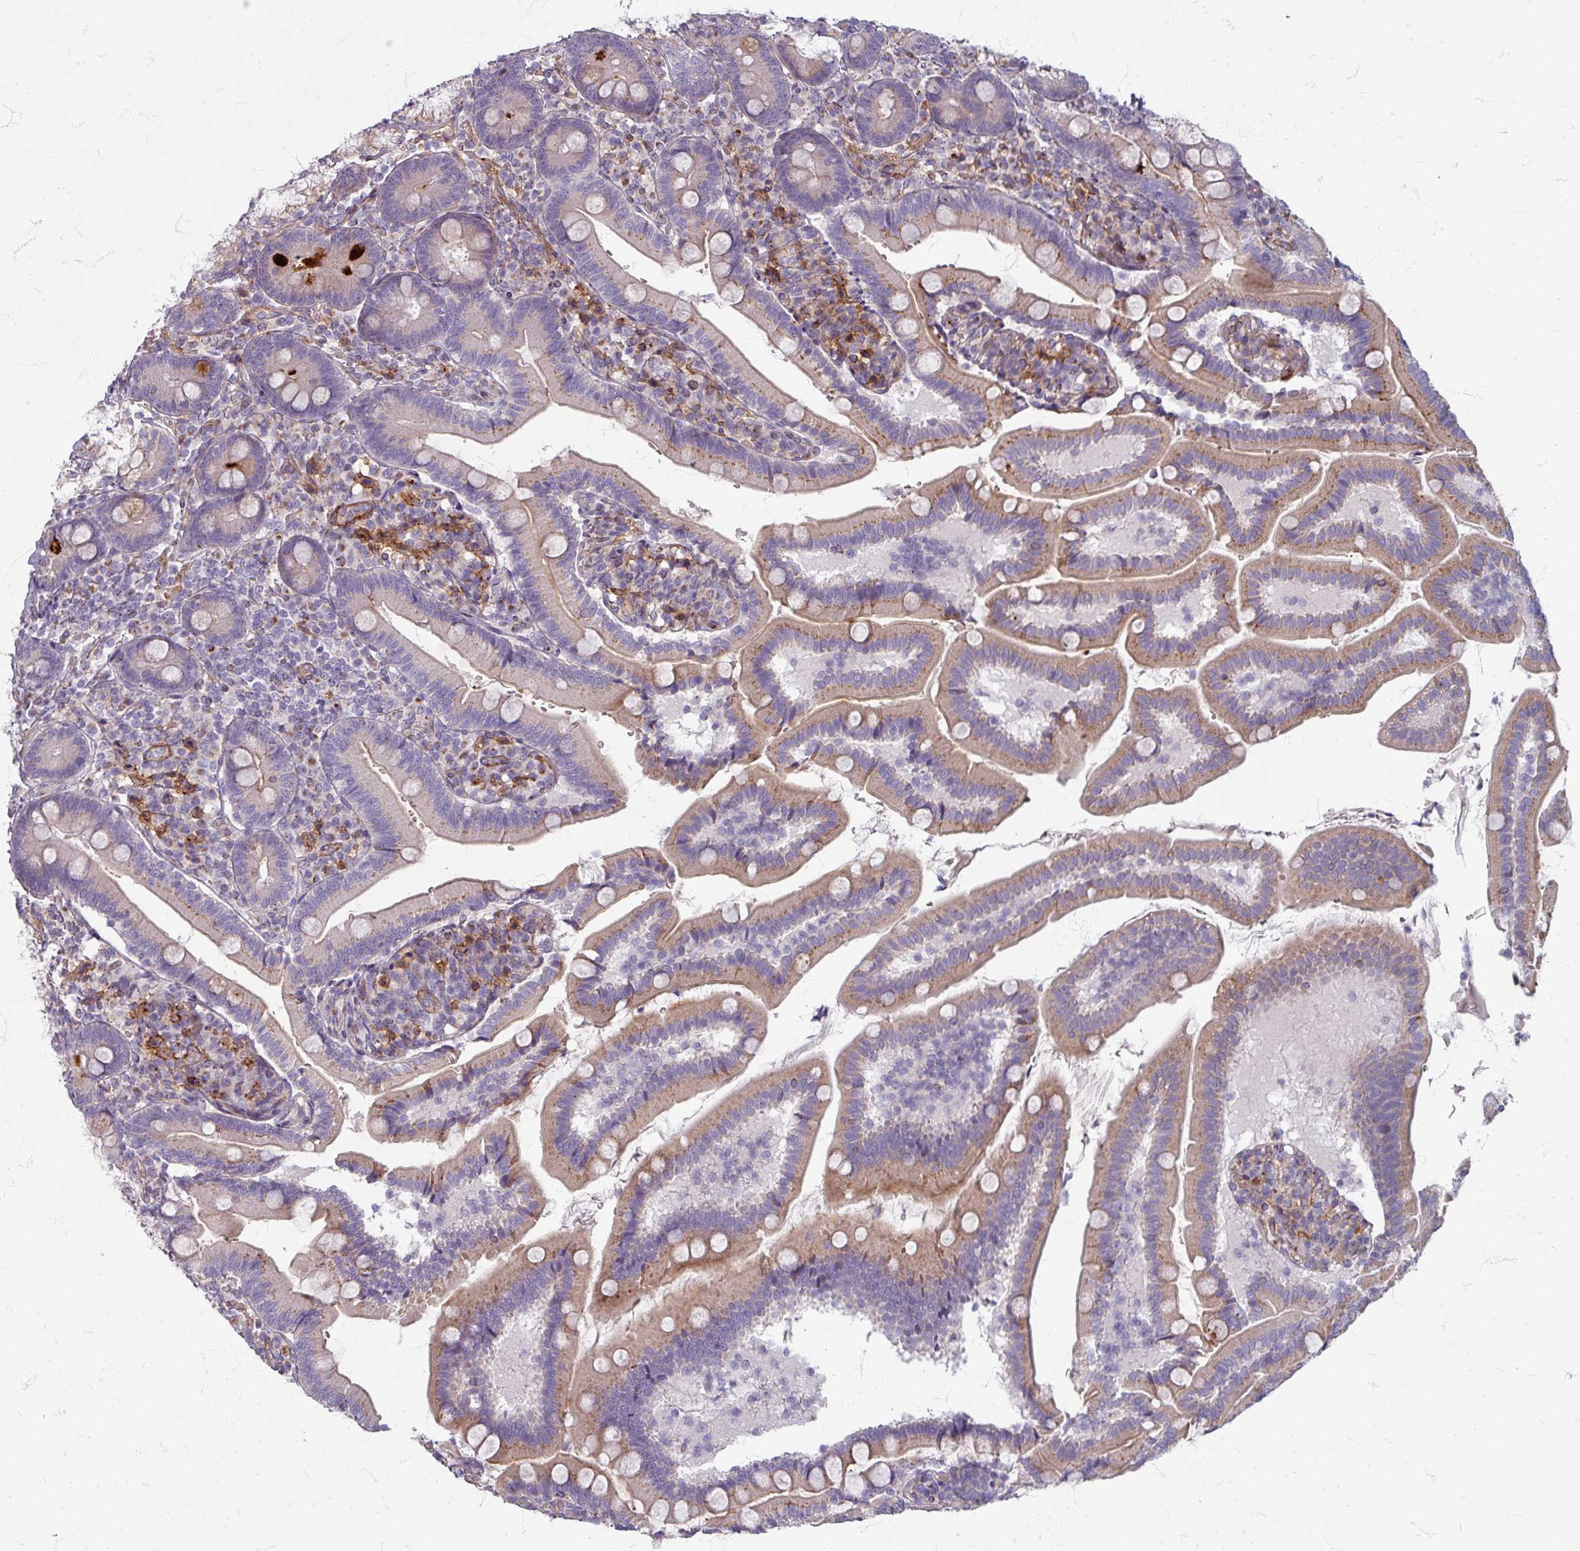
{"staining": {"intensity": "moderate", "quantity": "25%-75%", "location": "cytoplasmic/membranous"}, "tissue": "duodenum", "cell_type": "Glandular cells", "image_type": "normal", "snomed": [{"axis": "morphology", "description": "Normal tissue, NOS"}, {"axis": "topography", "description": "Duodenum"}], "caption": "This micrograph displays benign duodenum stained with IHC to label a protein in brown. The cytoplasmic/membranous of glandular cells show moderate positivity for the protein. Nuclei are counter-stained blue.", "gene": "GABARAPL1", "patient": {"sex": "female", "age": 67}}